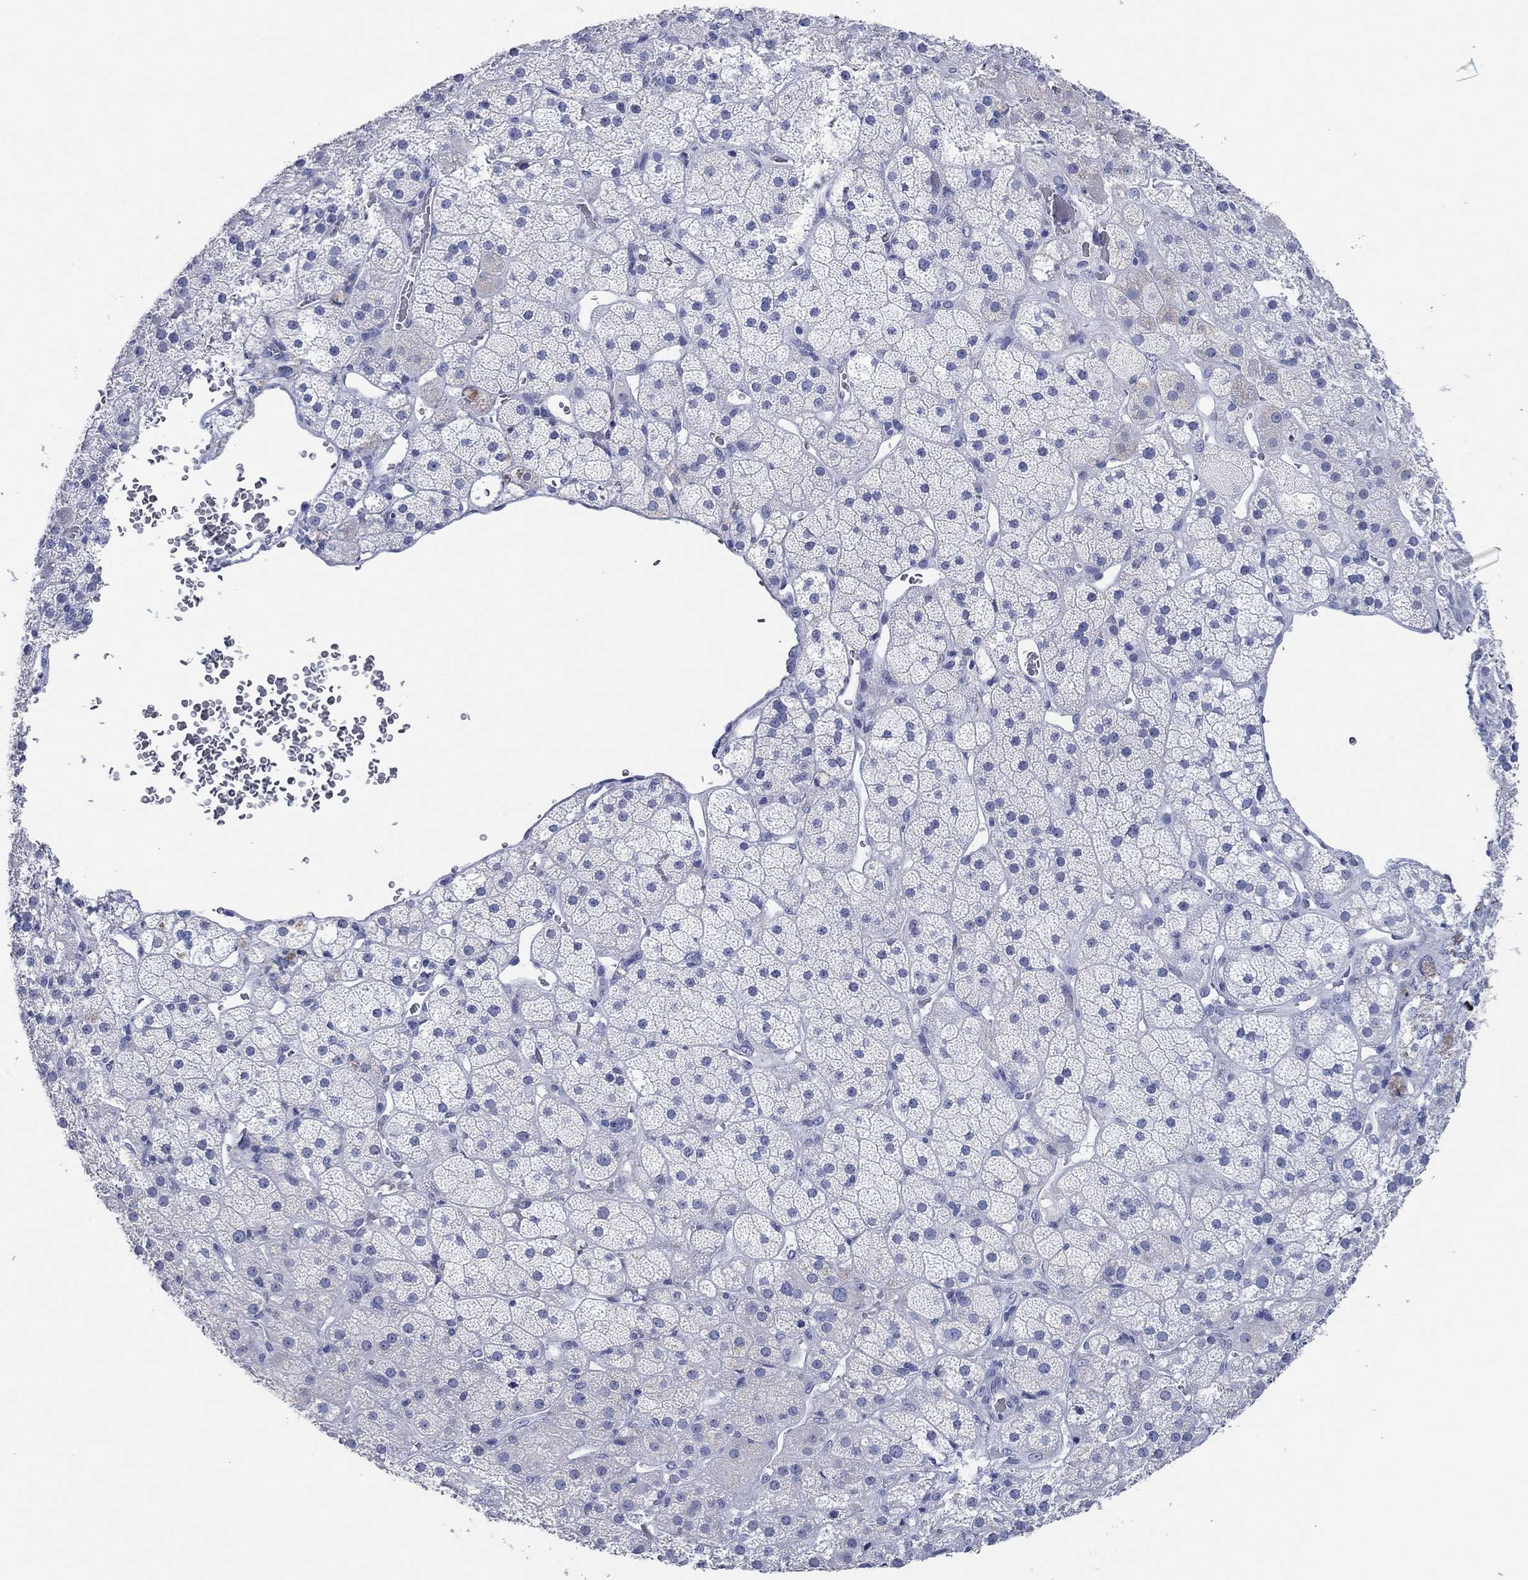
{"staining": {"intensity": "negative", "quantity": "none", "location": "none"}, "tissue": "adrenal gland", "cell_type": "Glandular cells", "image_type": "normal", "snomed": [{"axis": "morphology", "description": "Normal tissue, NOS"}, {"axis": "topography", "description": "Adrenal gland"}], "caption": "Photomicrograph shows no significant protein positivity in glandular cells of benign adrenal gland. (DAB immunohistochemistry with hematoxylin counter stain).", "gene": "POU5F1", "patient": {"sex": "male", "age": 57}}